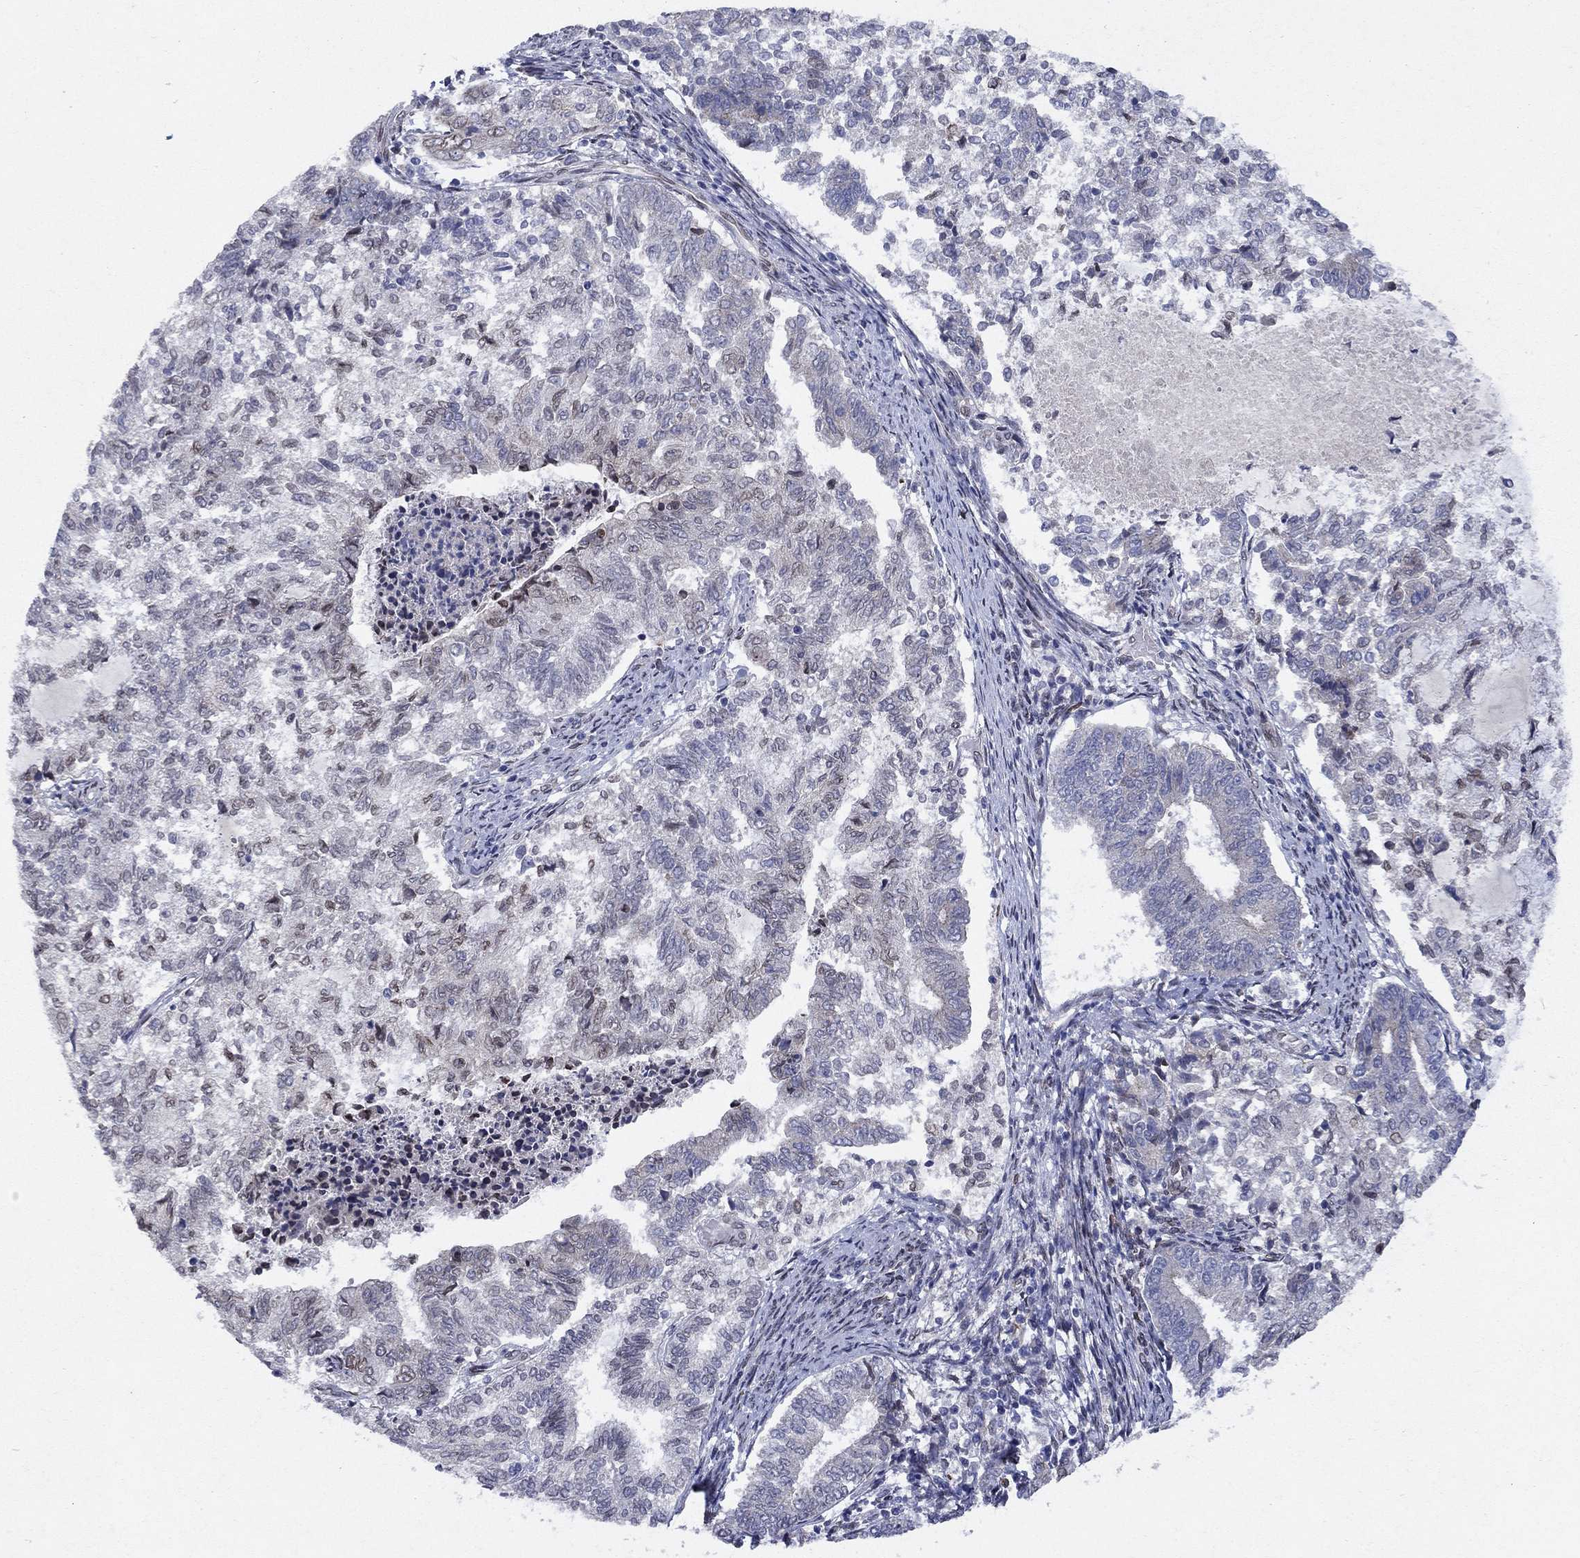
{"staining": {"intensity": "negative", "quantity": "none", "location": "none"}, "tissue": "endometrial cancer", "cell_type": "Tumor cells", "image_type": "cancer", "snomed": [{"axis": "morphology", "description": "Adenocarcinoma, NOS"}, {"axis": "topography", "description": "Endometrium"}], "caption": "Protein analysis of endometrial adenocarcinoma exhibits no significant expression in tumor cells.", "gene": "EMC9", "patient": {"sex": "female", "age": 65}}